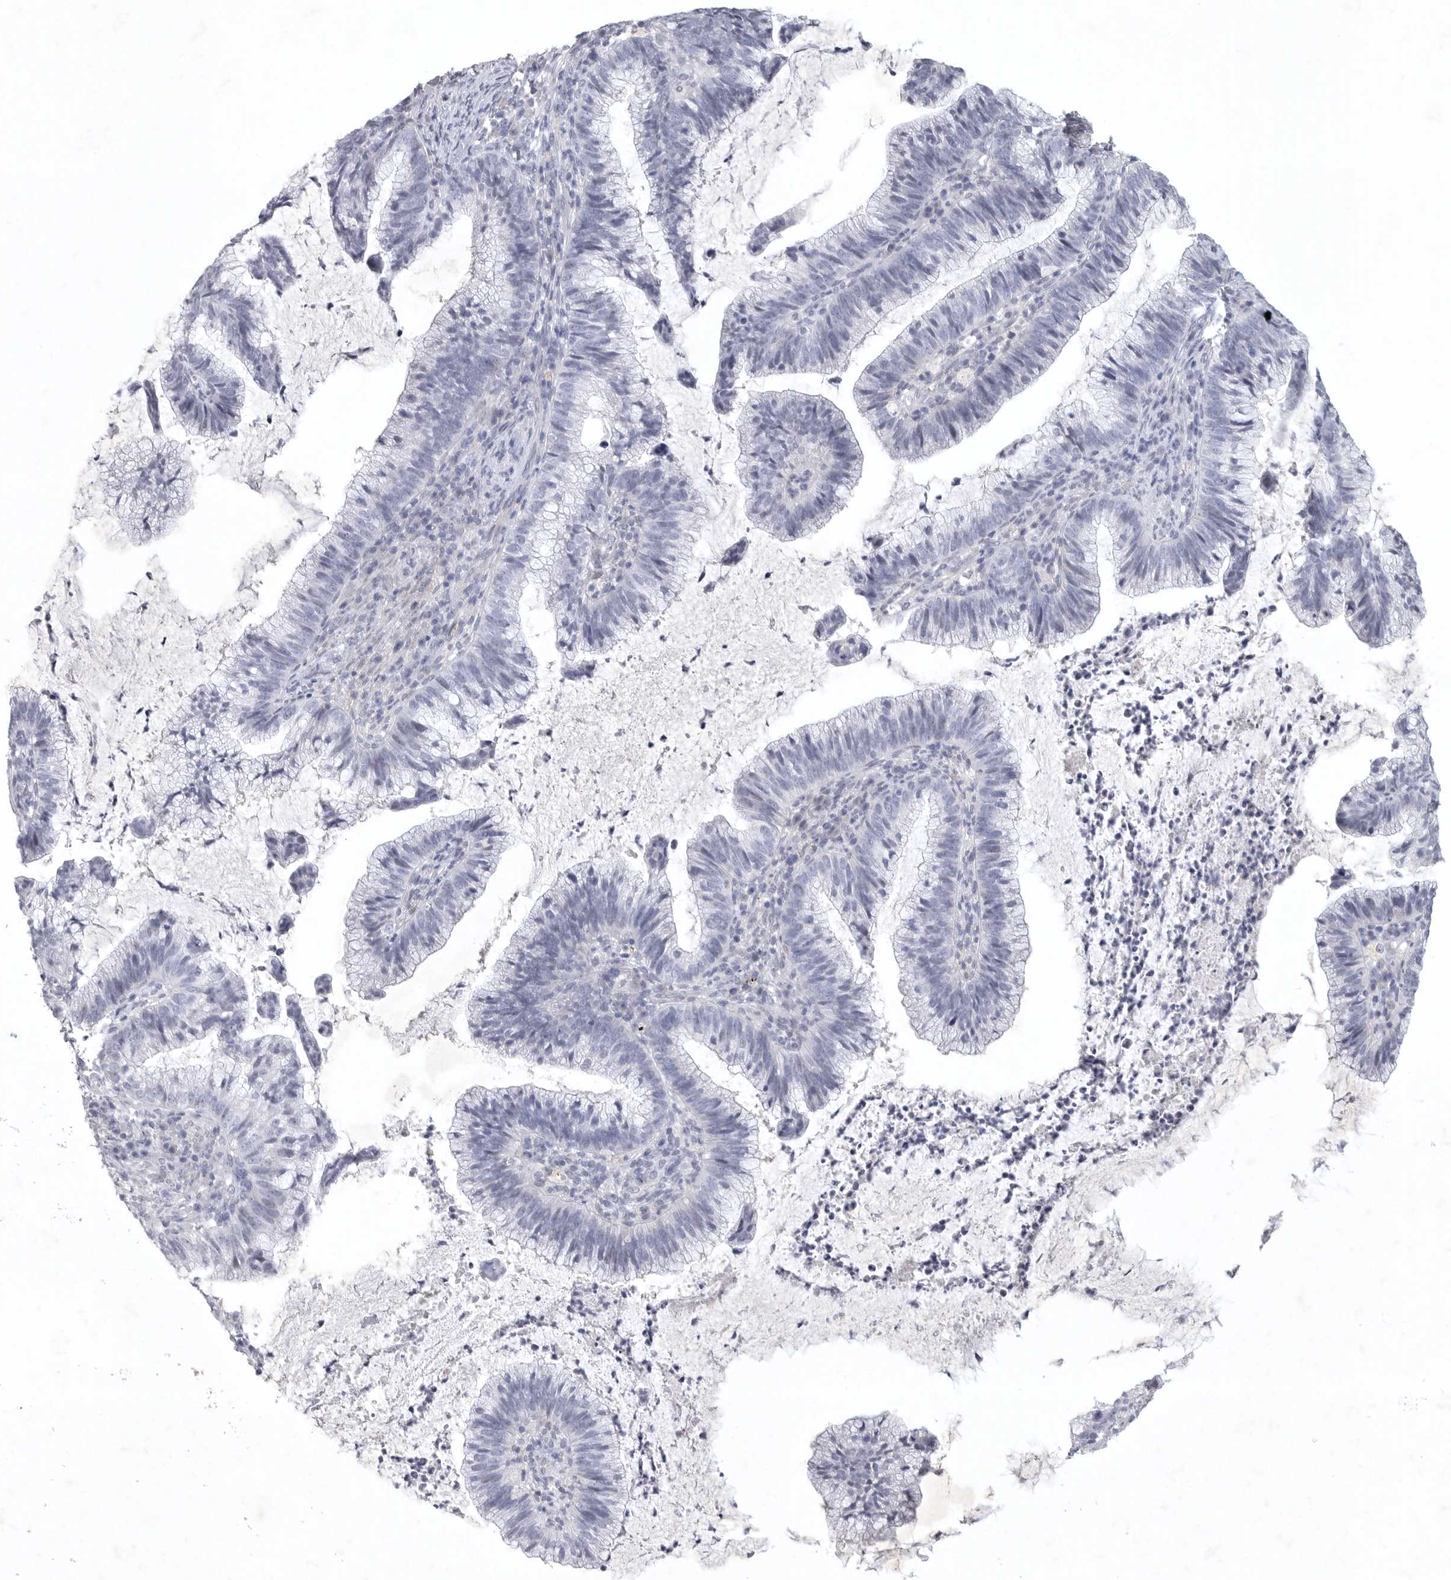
{"staining": {"intensity": "negative", "quantity": "none", "location": "none"}, "tissue": "cervical cancer", "cell_type": "Tumor cells", "image_type": "cancer", "snomed": [{"axis": "morphology", "description": "Adenocarcinoma, NOS"}, {"axis": "topography", "description": "Cervix"}], "caption": "An immunohistochemistry (IHC) histopathology image of cervical cancer is shown. There is no staining in tumor cells of cervical cancer.", "gene": "TNR", "patient": {"sex": "female", "age": 36}}